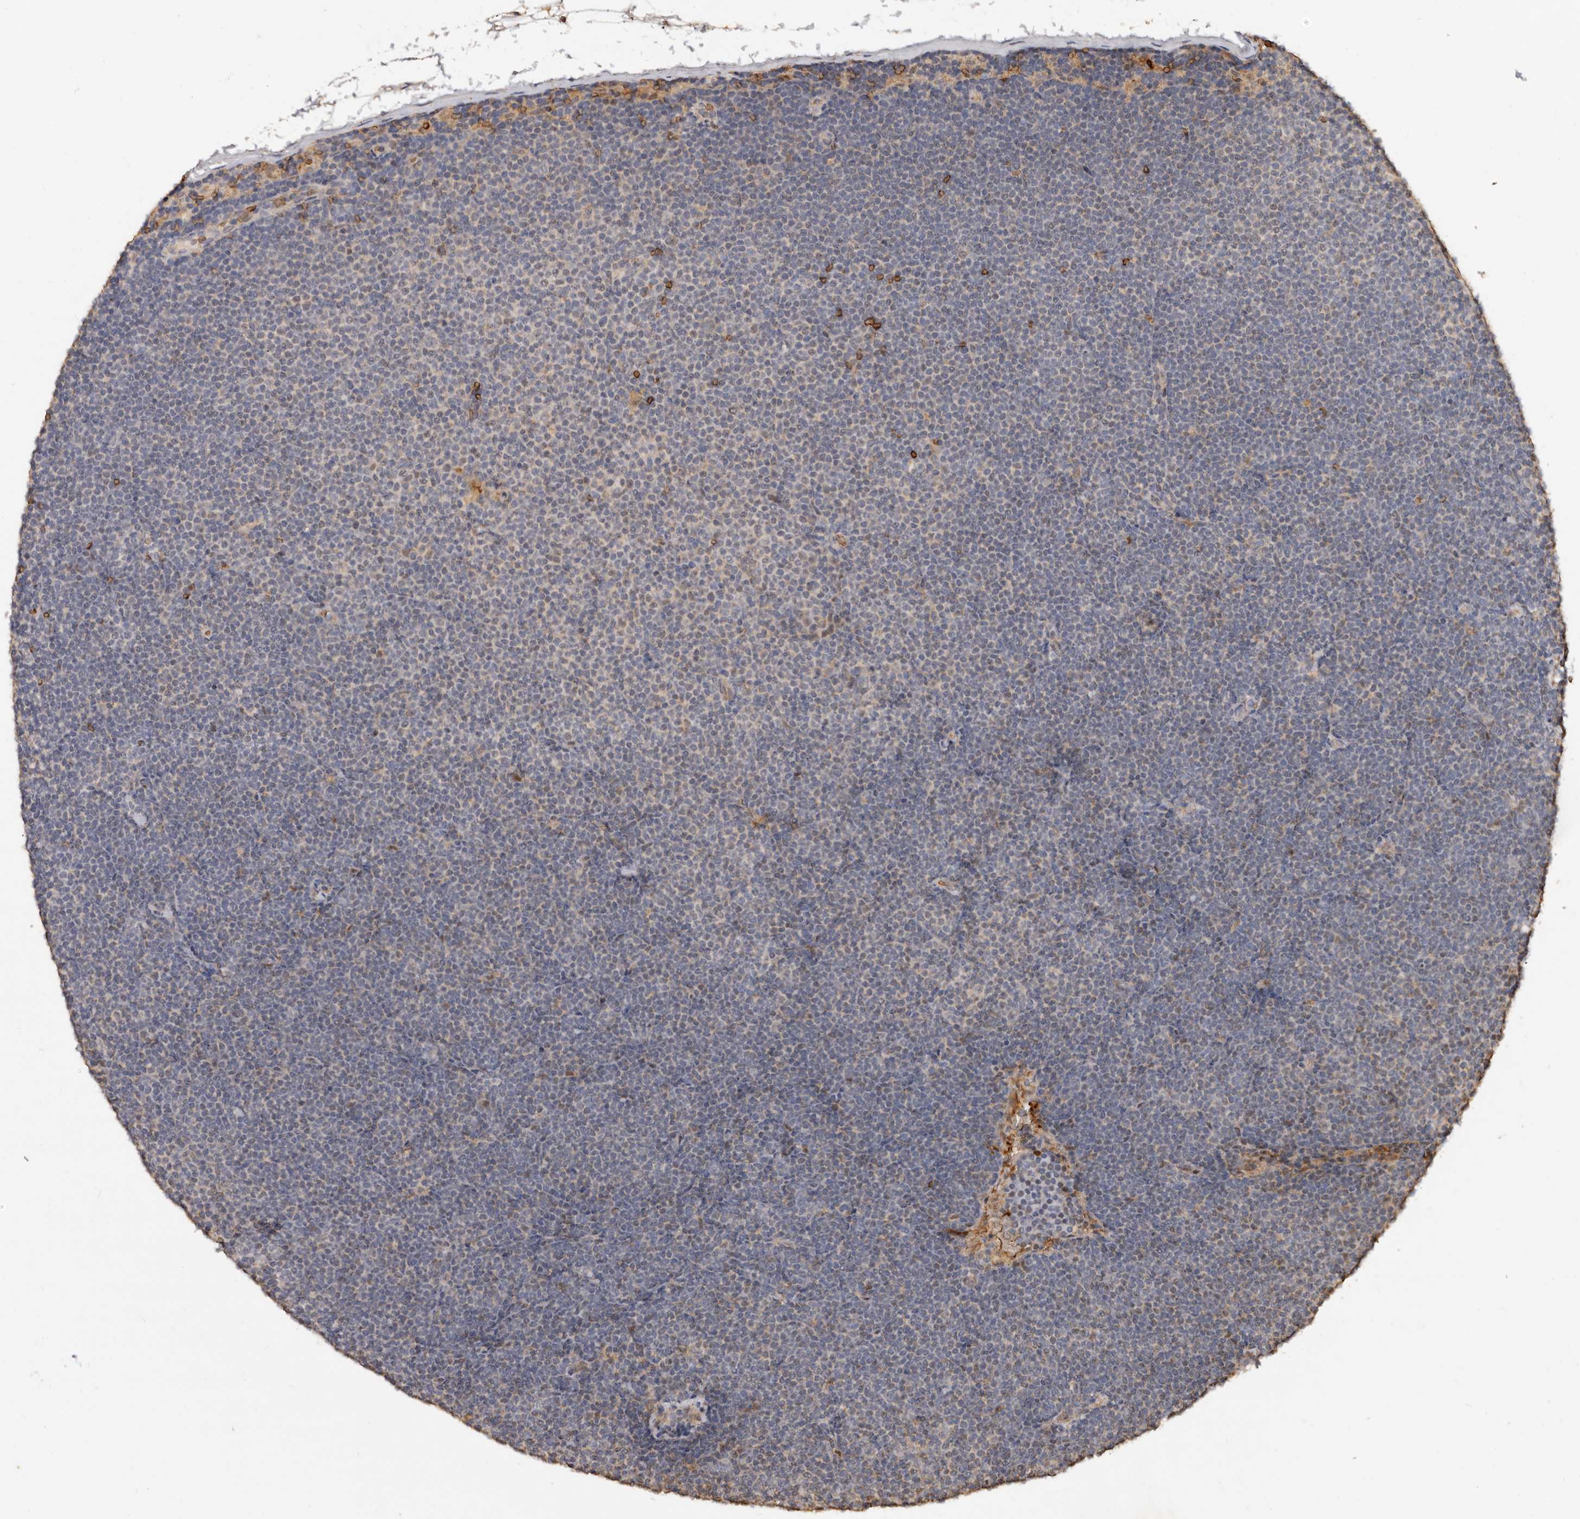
{"staining": {"intensity": "negative", "quantity": "none", "location": "none"}, "tissue": "lymphoma", "cell_type": "Tumor cells", "image_type": "cancer", "snomed": [{"axis": "morphology", "description": "Malignant lymphoma, non-Hodgkin's type, Low grade"}, {"axis": "topography", "description": "Lymph node"}], "caption": "IHC of lymphoma shows no expression in tumor cells.", "gene": "GRAMD2A", "patient": {"sex": "female", "age": 53}}